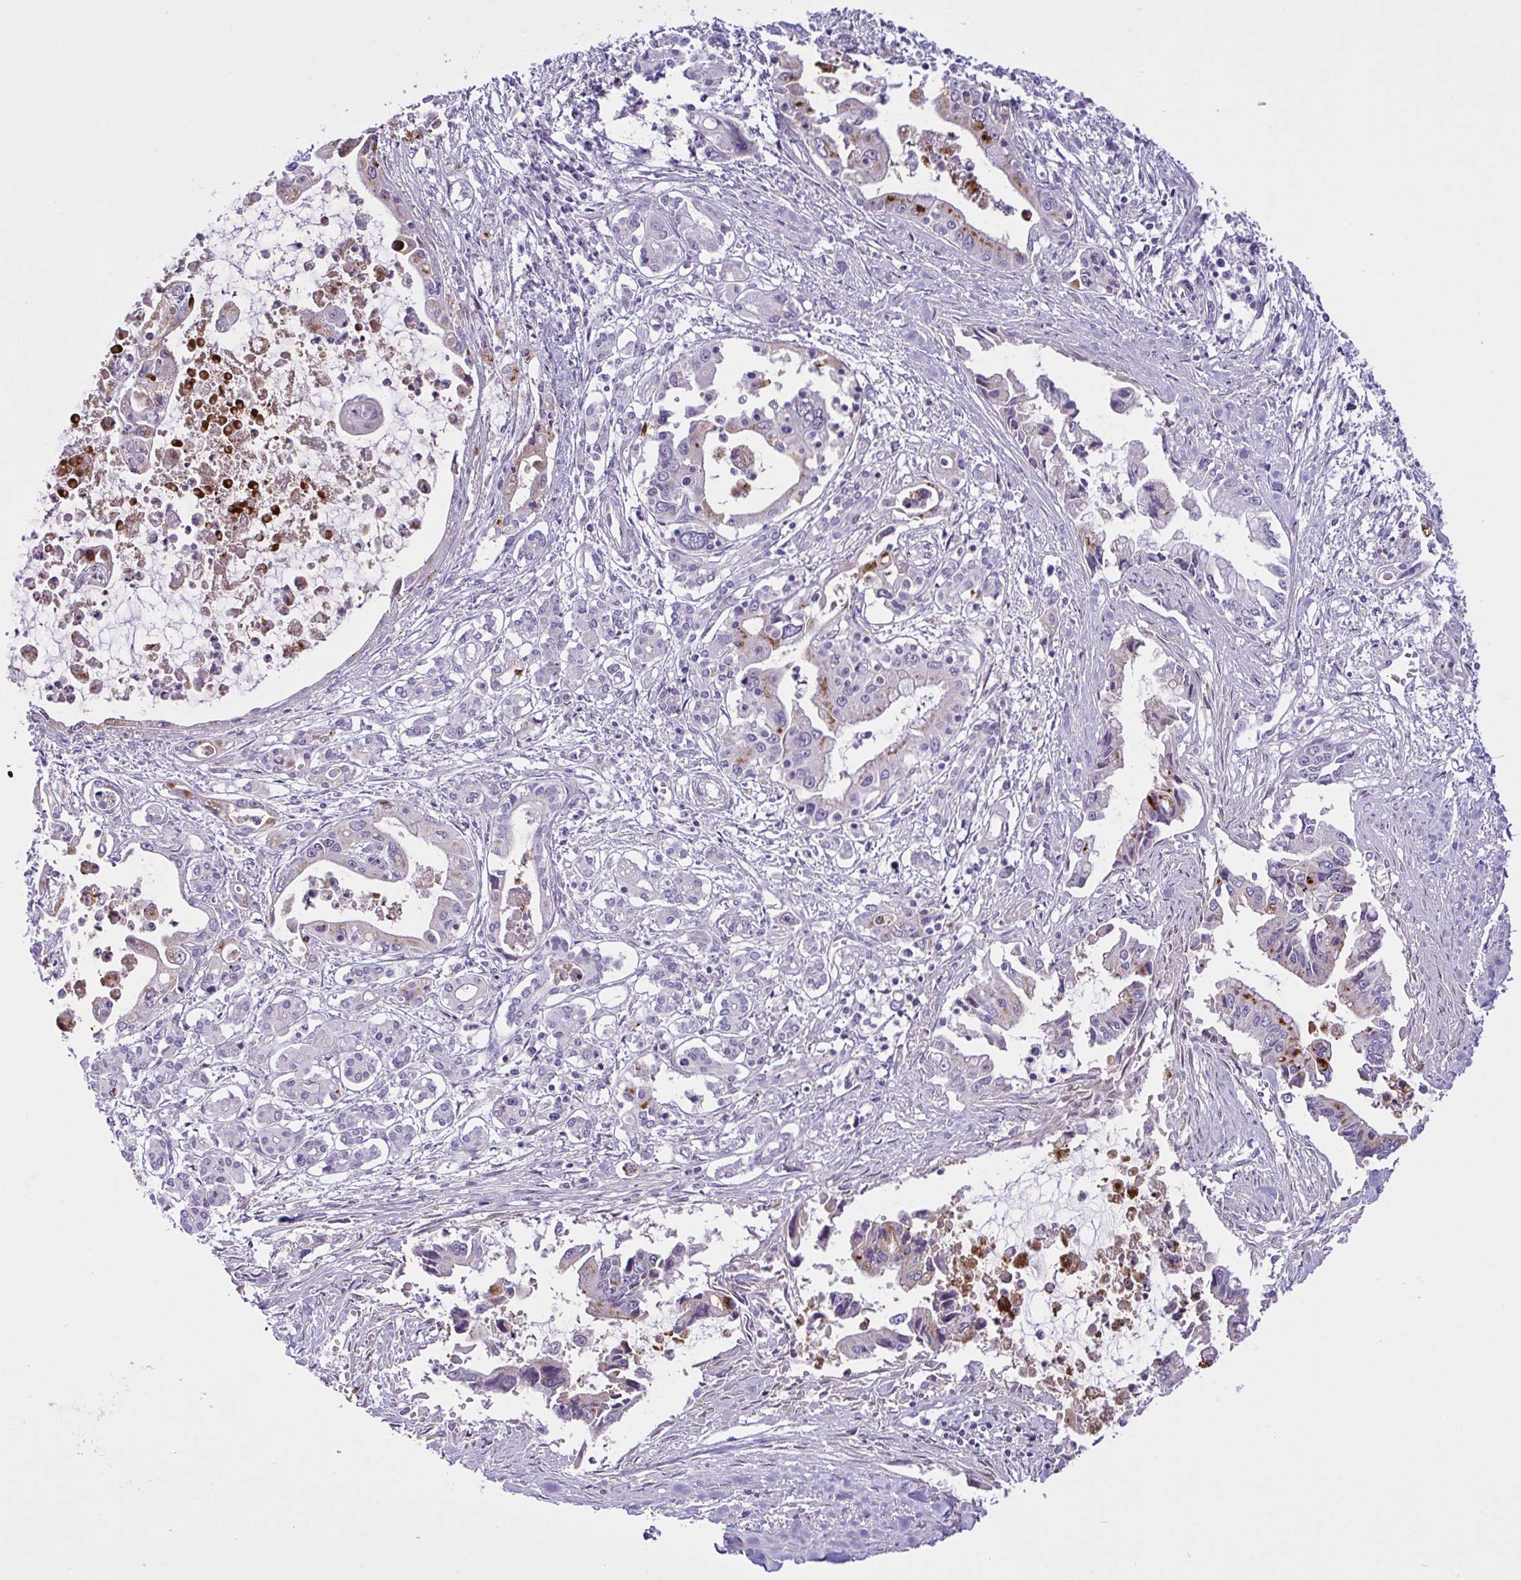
{"staining": {"intensity": "strong", "quantity": "<25%", "location": "cytoplasmic/membranous"}, "tissue": "pancreatic cancer", "cell_type": "Tumor cells", "image_type": "cancer", "snomed": [{"axis": "morphology", "description": "Adenocarcinoma, NOS"}, {"axis": "topography", "description": "Pancreas"}], "caption": "Human pancreatic cancer stained for a protein (brown) reveals strong cytoplasmic/membranous positive positivity in approximately <25% of tumor cells.", "gene": "SYNPO2L", "patient": {"sex": "male", "age": 84}}